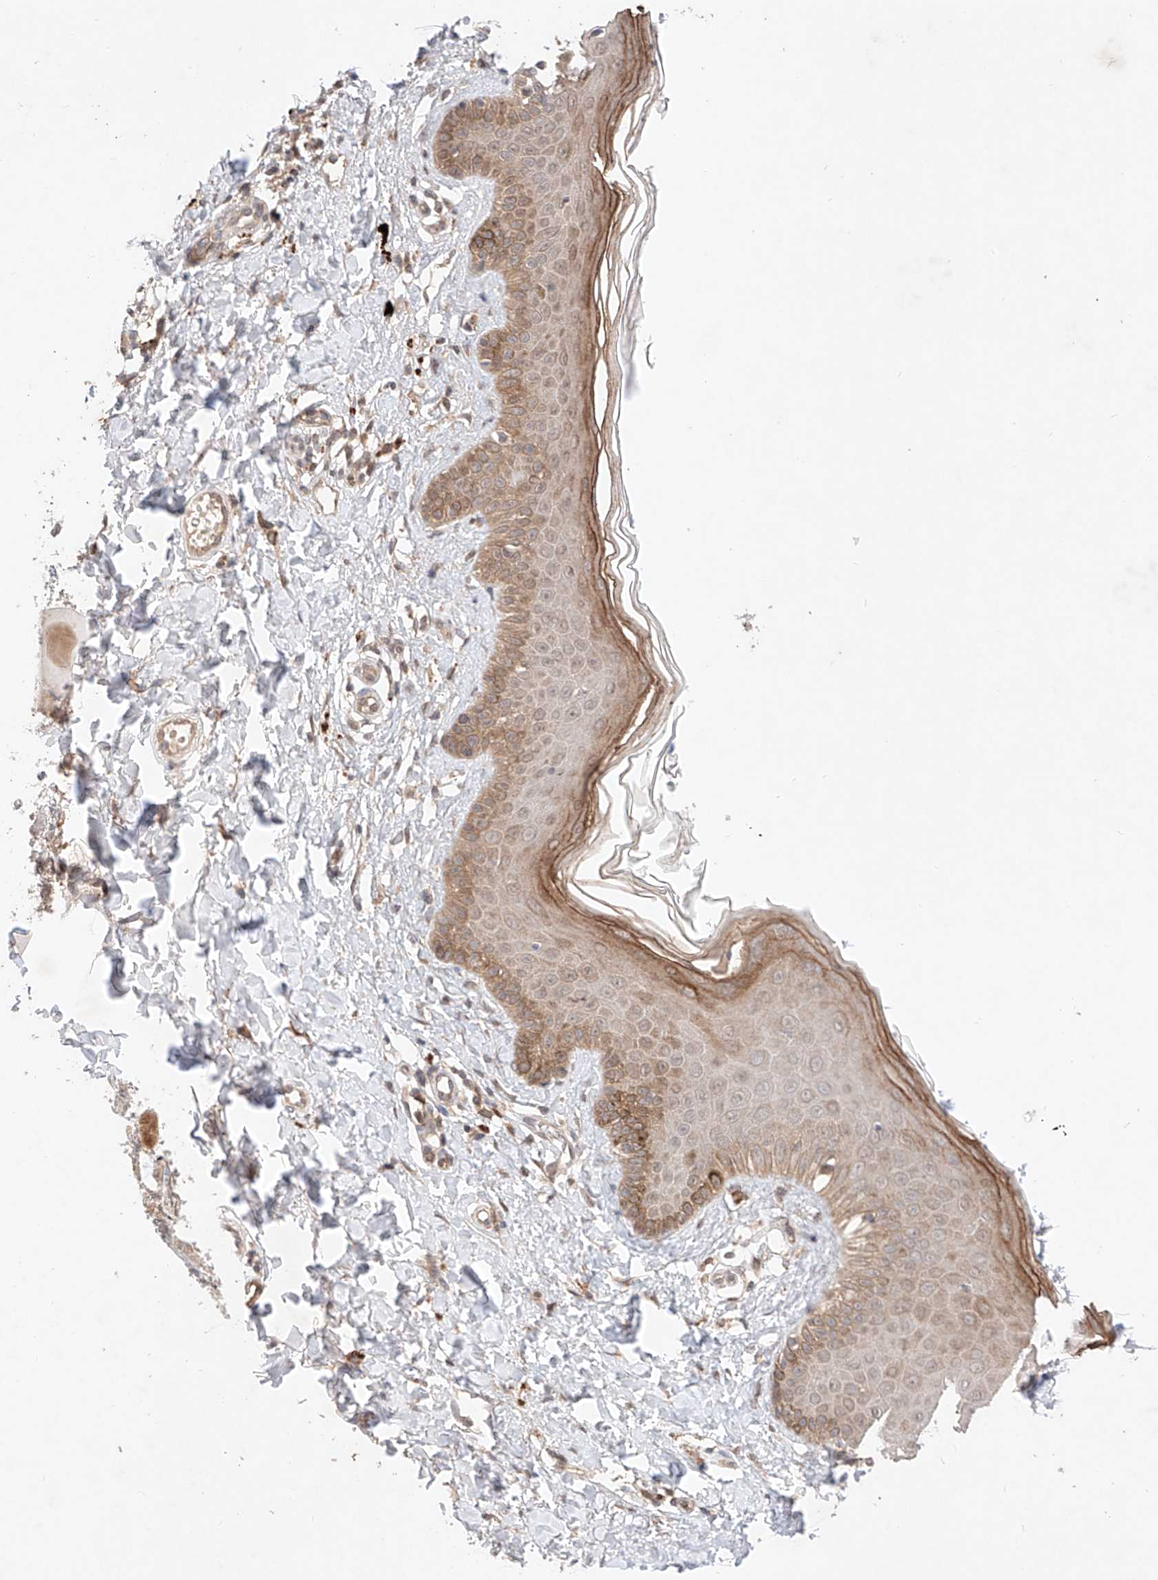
{"staining": {"intensity": "weak", "quantity": ">75%", "location": "cytoplasmic/membranous"}, "tissue": "skin", "cell_type": "Fibroblasts", "image_type": "normal", "snomed": [{"axis": "morphology", "description": "Normal tissue, NOS"}, {"axis": "topography", "description": "Skin"}], "caption": "Fibroblasts display low levels of weak cytoplasmic/membranous positivity in about >75% of cells in benign skin. (IHC, brightfield microscopy, high magnification).", "gene": "ZNF124", "patient": {"sex": "male", "age": 52}}